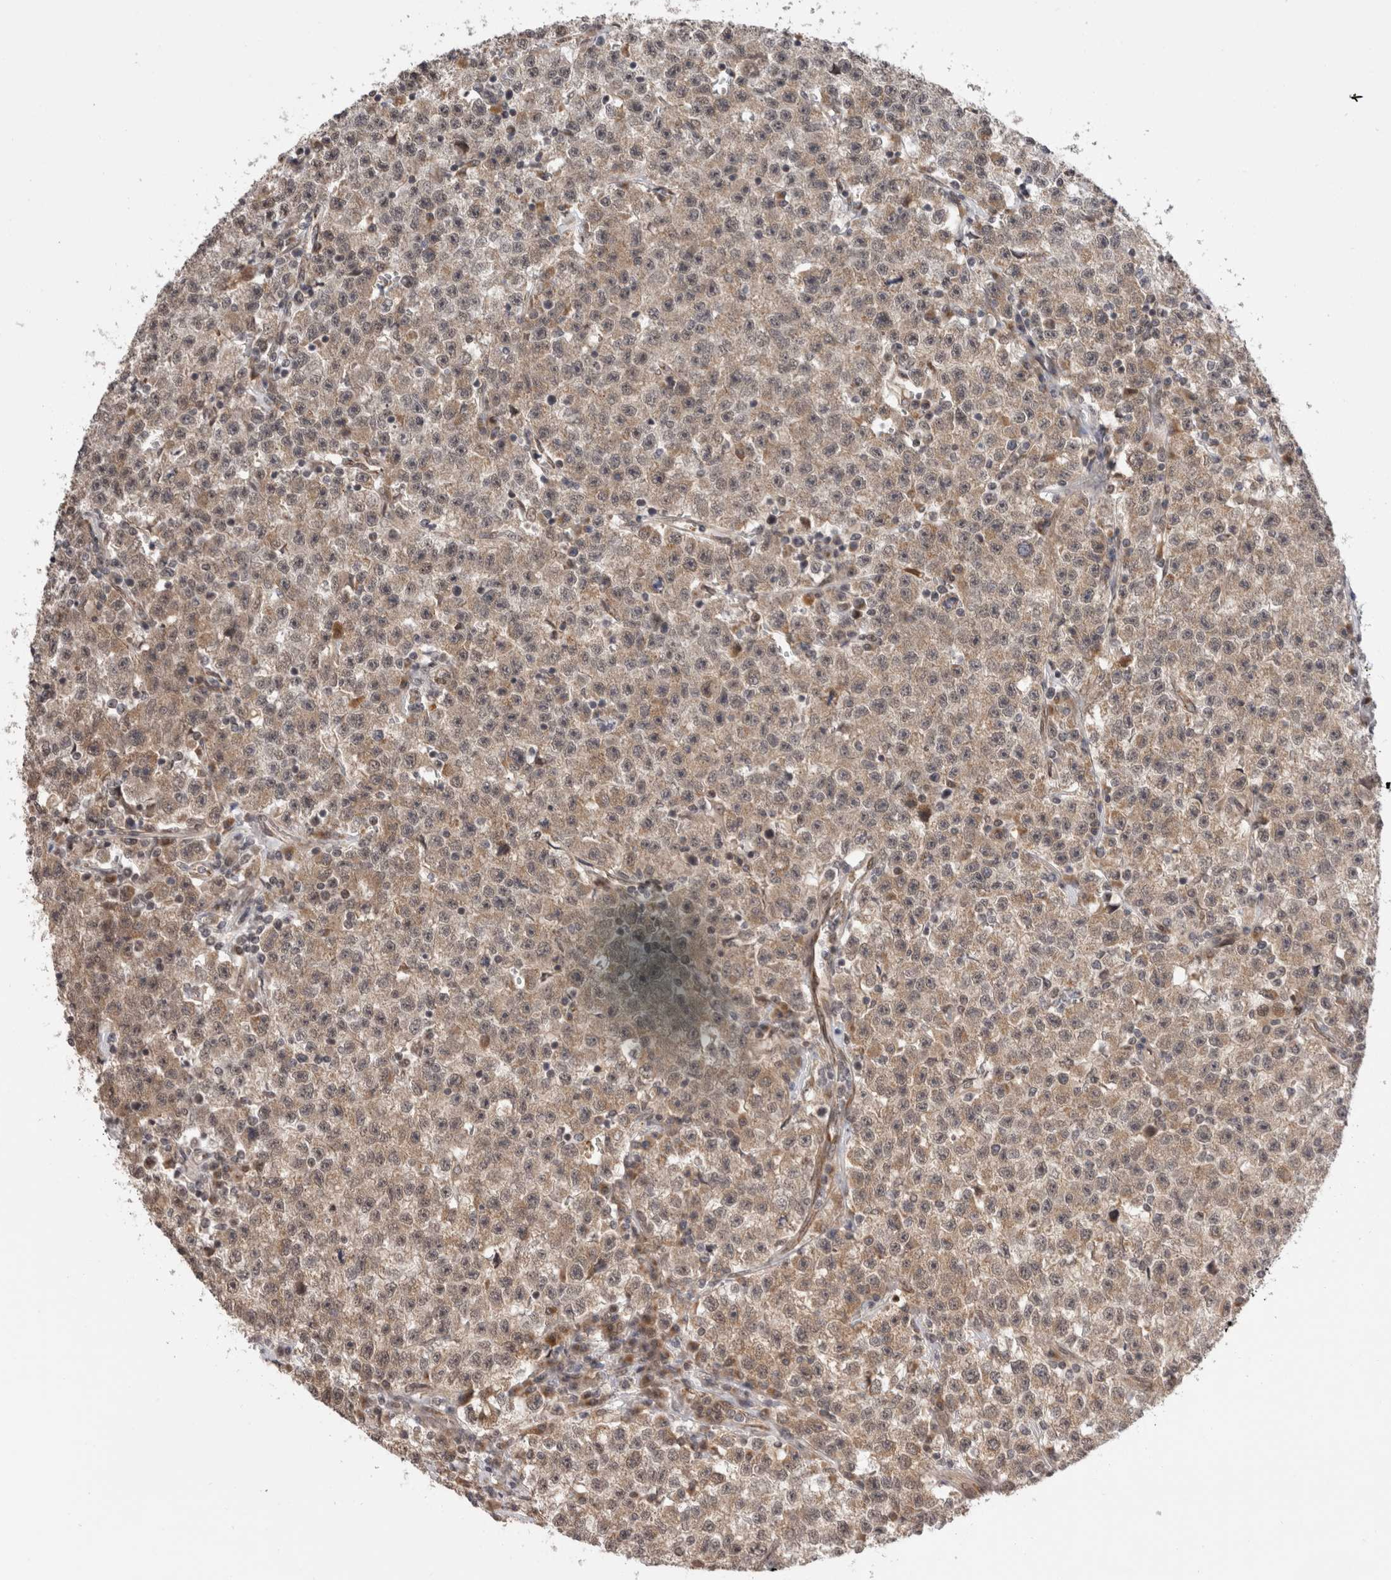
{"staining": {"intensity": "weak", "quantity": ">75%", "location": "cytoplasmic/membranous,nuclear"}, "tissue": "testis cancer", "cell_type": "Tumor cells", "image_type": "cancer", "snomed": [{"axis": "morphology", "description": "Seminoma, NOS"}, {"axis": "topography", "description": "Testis"}], "caption": "Human testis seminoma stained with a protein marker shows weak staining in tumor cells.", "gene": "TMEM65", "patient": {"sex": "male", "age": 22}}